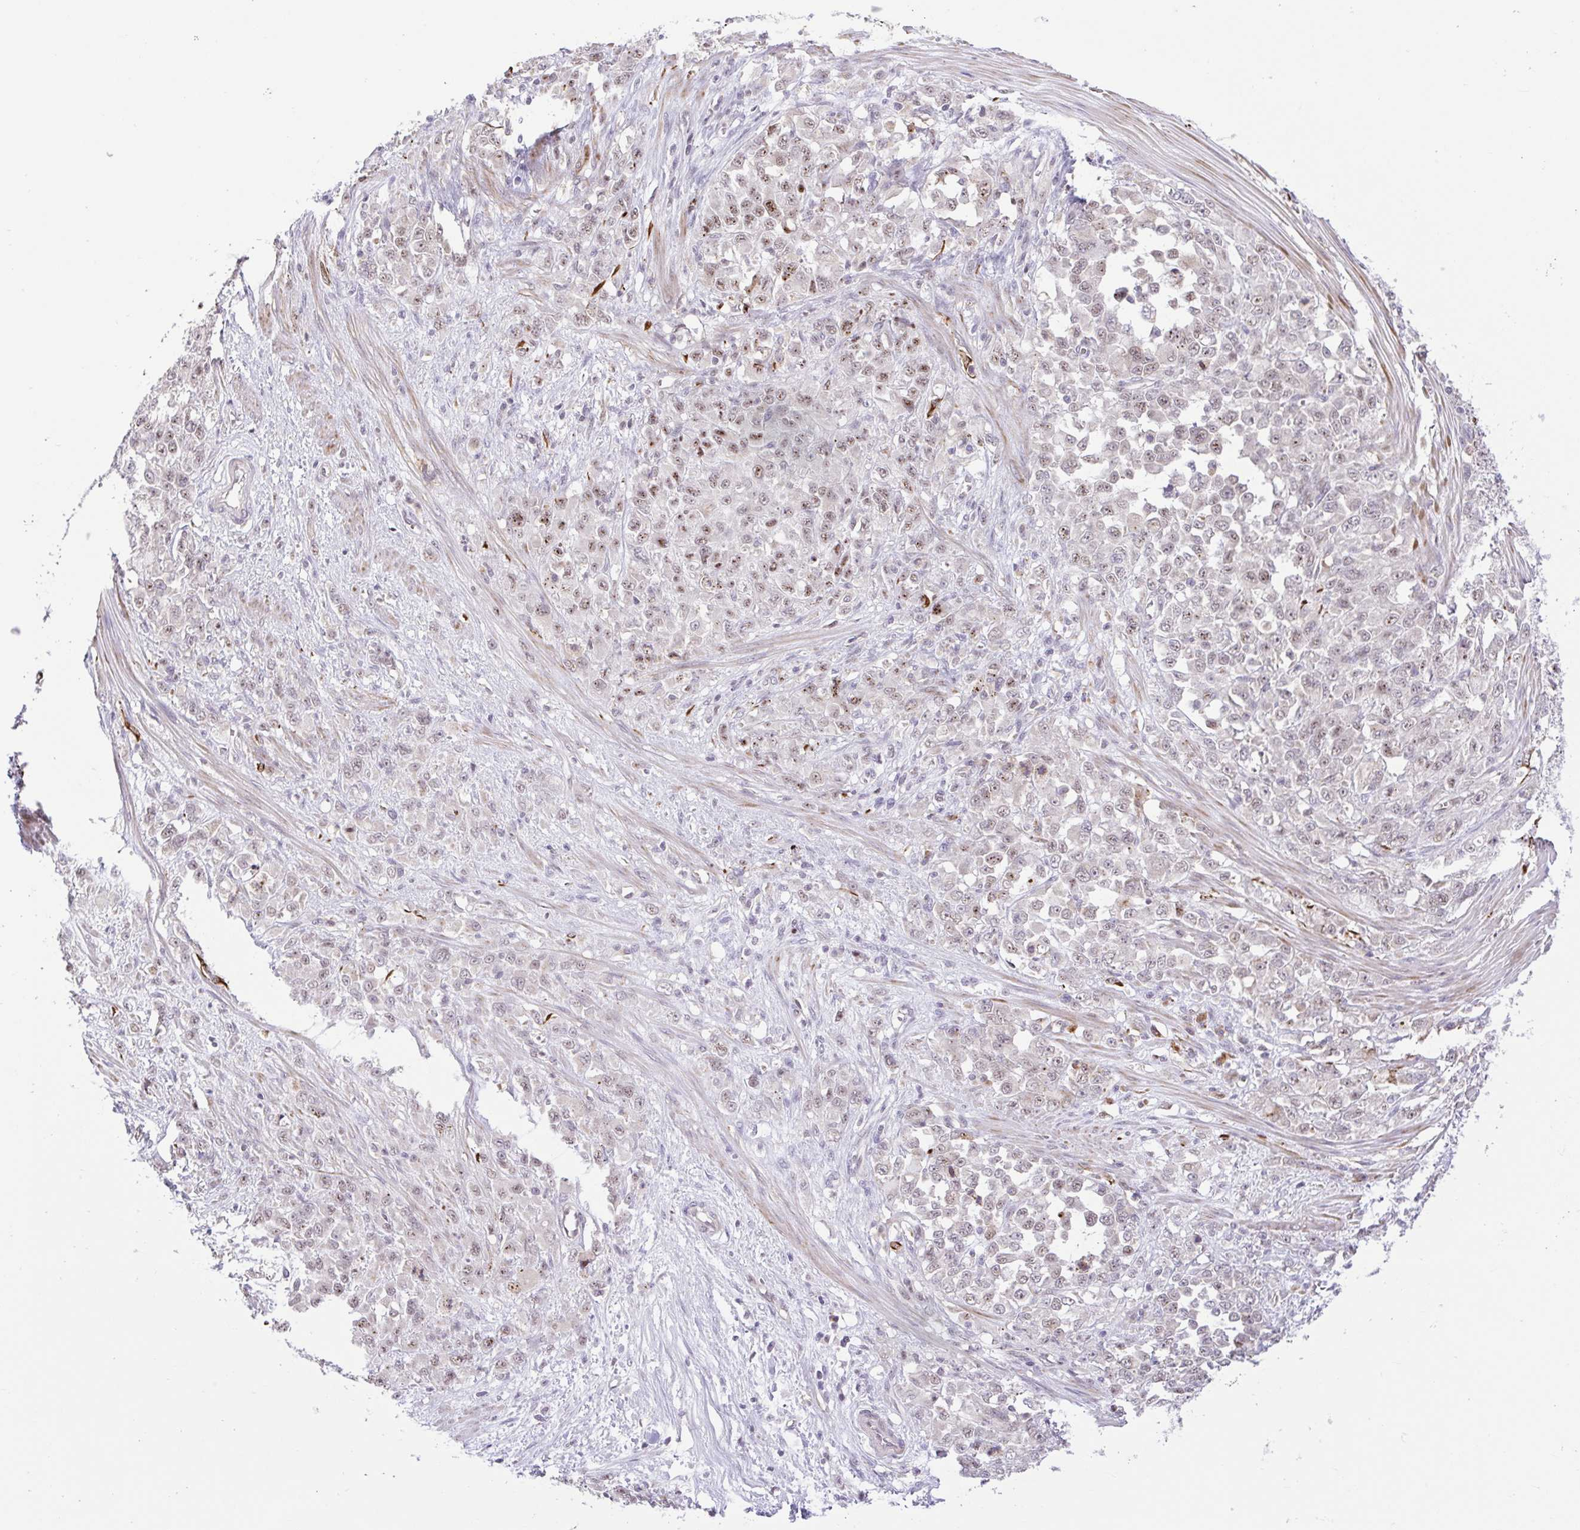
{"staining": {"intensity": "weak", "quantity": "25%-75%", "location": "nuclear"}, "tissue": "stomach cancer", "cell_type": "Tumor cells", "image_type": "cancer", "snomed": [{"axis": "morphology", "description": "Adenocarcinoma, NOS"}, {"axis": "topography", "description": "Stomach"}], "caption": "Immunohistochemistry micrograph of human stomach cancer stained for a protein (brown), which displays low levels of weak nuclear expression in approximately 25%-75% of tumor cells.", "gene": "ERG", "patient": {"sex": "female", "age": 76}}